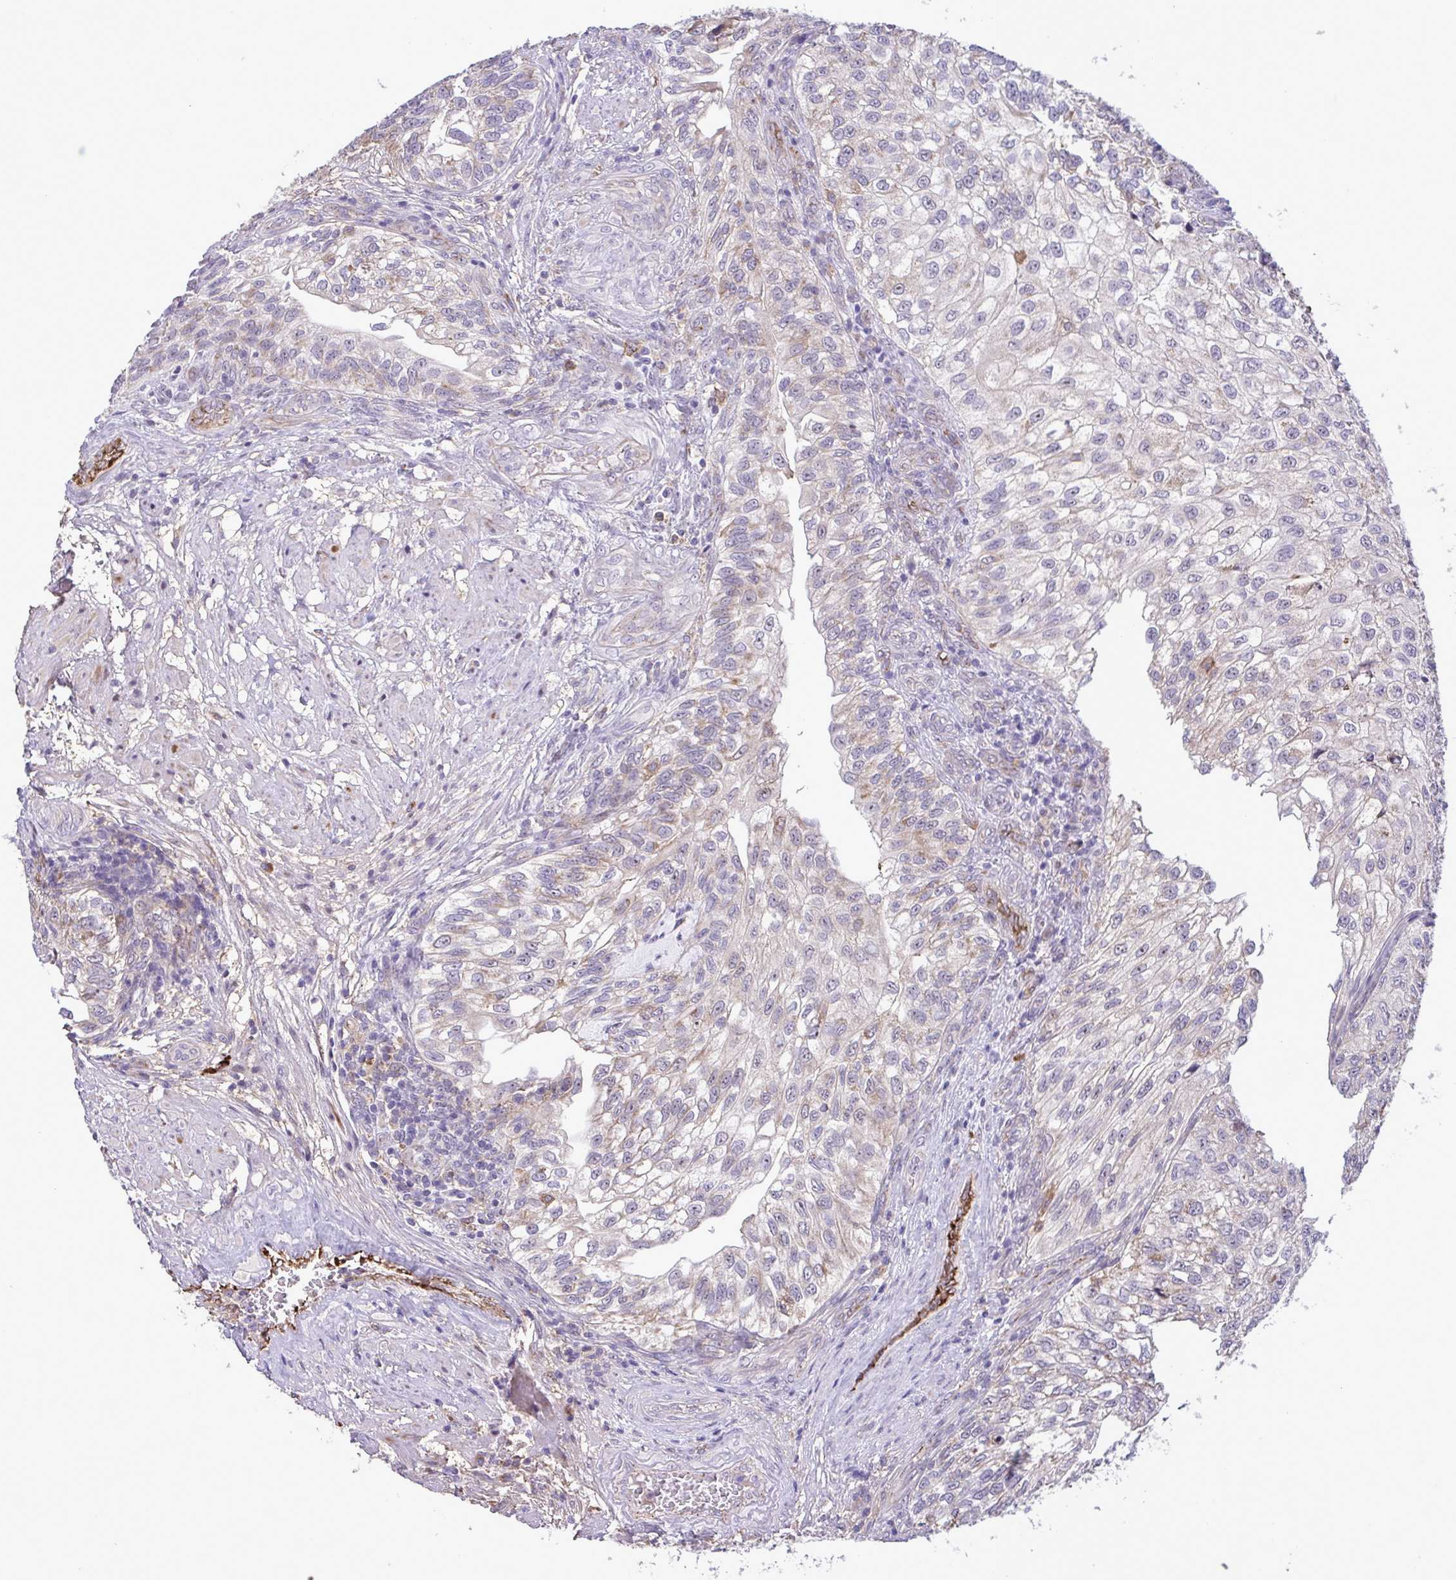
{"staining": {"intensity": "moderate", "quantity": "25%-75%", "location": "cytoplasmic/membranous"}, "tissue": "urothelial cancer", "cell_type": "Tumor cells", "image_type": "cancer", "snomed": [{"axis": "morphology", "description": "Urothelial carcinoma, NOS"}, {"axis": "topography", "description": "Urinary bladder"}], "caption": "High-magnification brightfield microscopy of urothelial cancer stained with DAB (3,3'-diaminobenzidine) (brown) and counterstained with hematoxylin (blue). tumor cells exhibit moderate cytoplasmic/membranous expression is appreciated in approximately25%-75% of cells.", "gene": "CD101", "patient": {"sex": "male", "age": 87}}